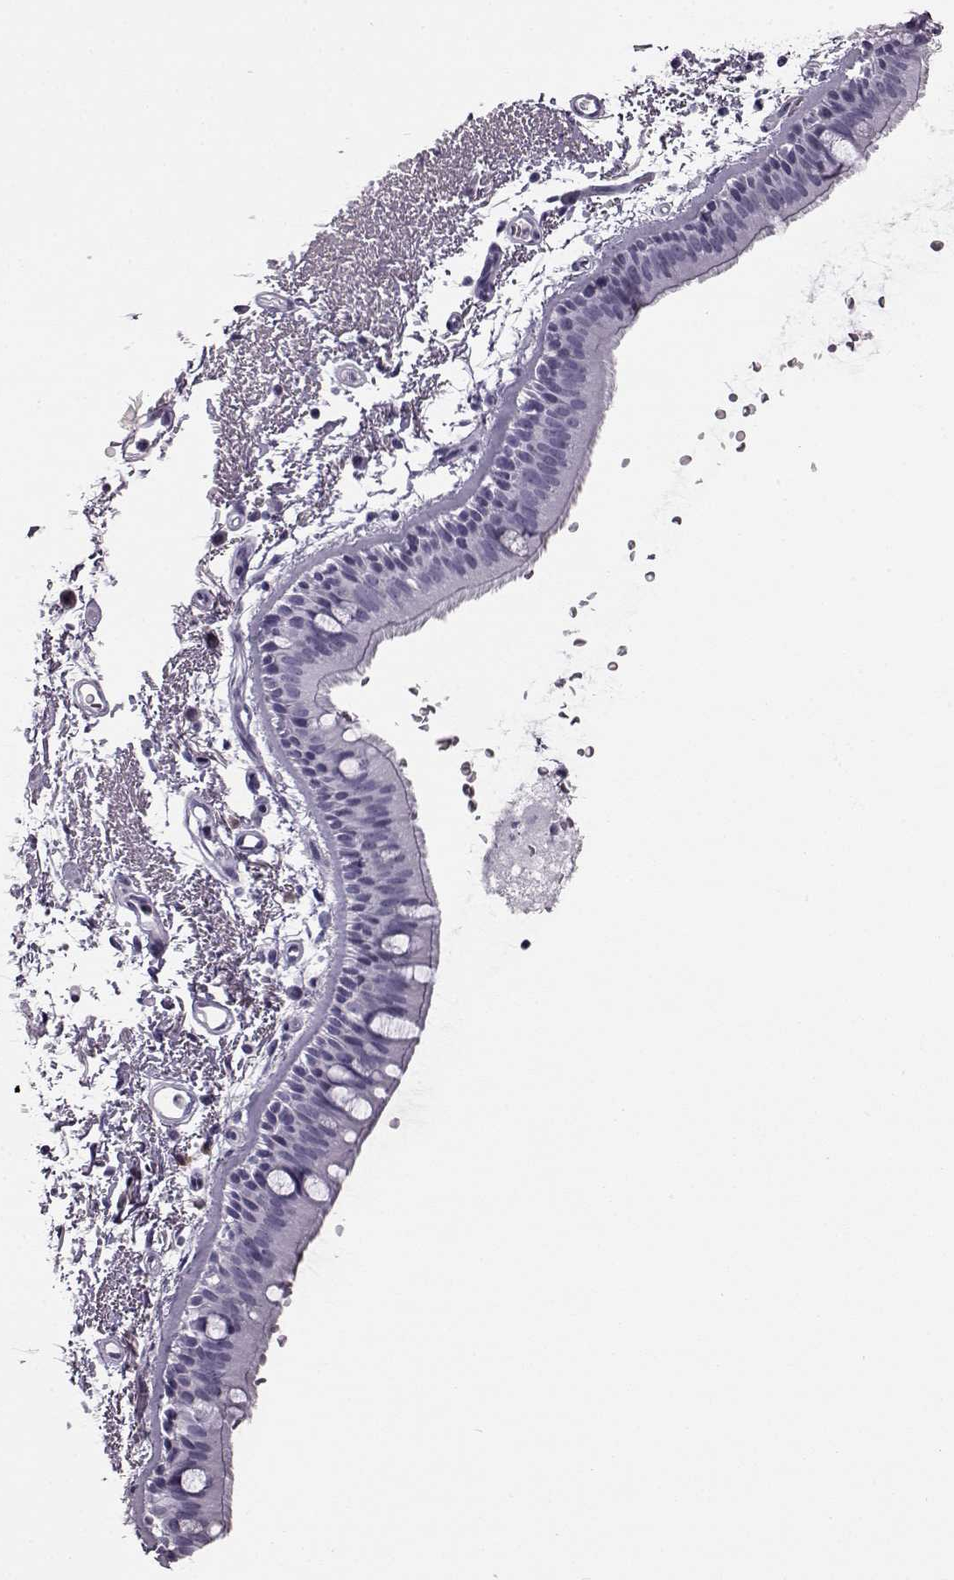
{"staining": {"intensity": "negative", "quantity": "none", "location": "none"}, "tissue": "bronchus", "cell_type": "Respiratory epithelial cells", "image_type": "normal", "snomed": [{"axis": "morphology", "description": "Normal tissue, NOS"}, {"axis": "topography", "description": "Lymph node"}, {"axis": "topography", "description": "Bronchus"}], "caption": "The immunohistochemistry (IHC) photomicrograph has no significant staining in respiratory epithelial cells of bronchus. (Stains: DAB immunohistochemistry with hematoxylin counter stain, Microscopy: brightfield microscopy at high magnification).", "gene": "JSRP1", "patient": {"sex": "female", "age": 70}}